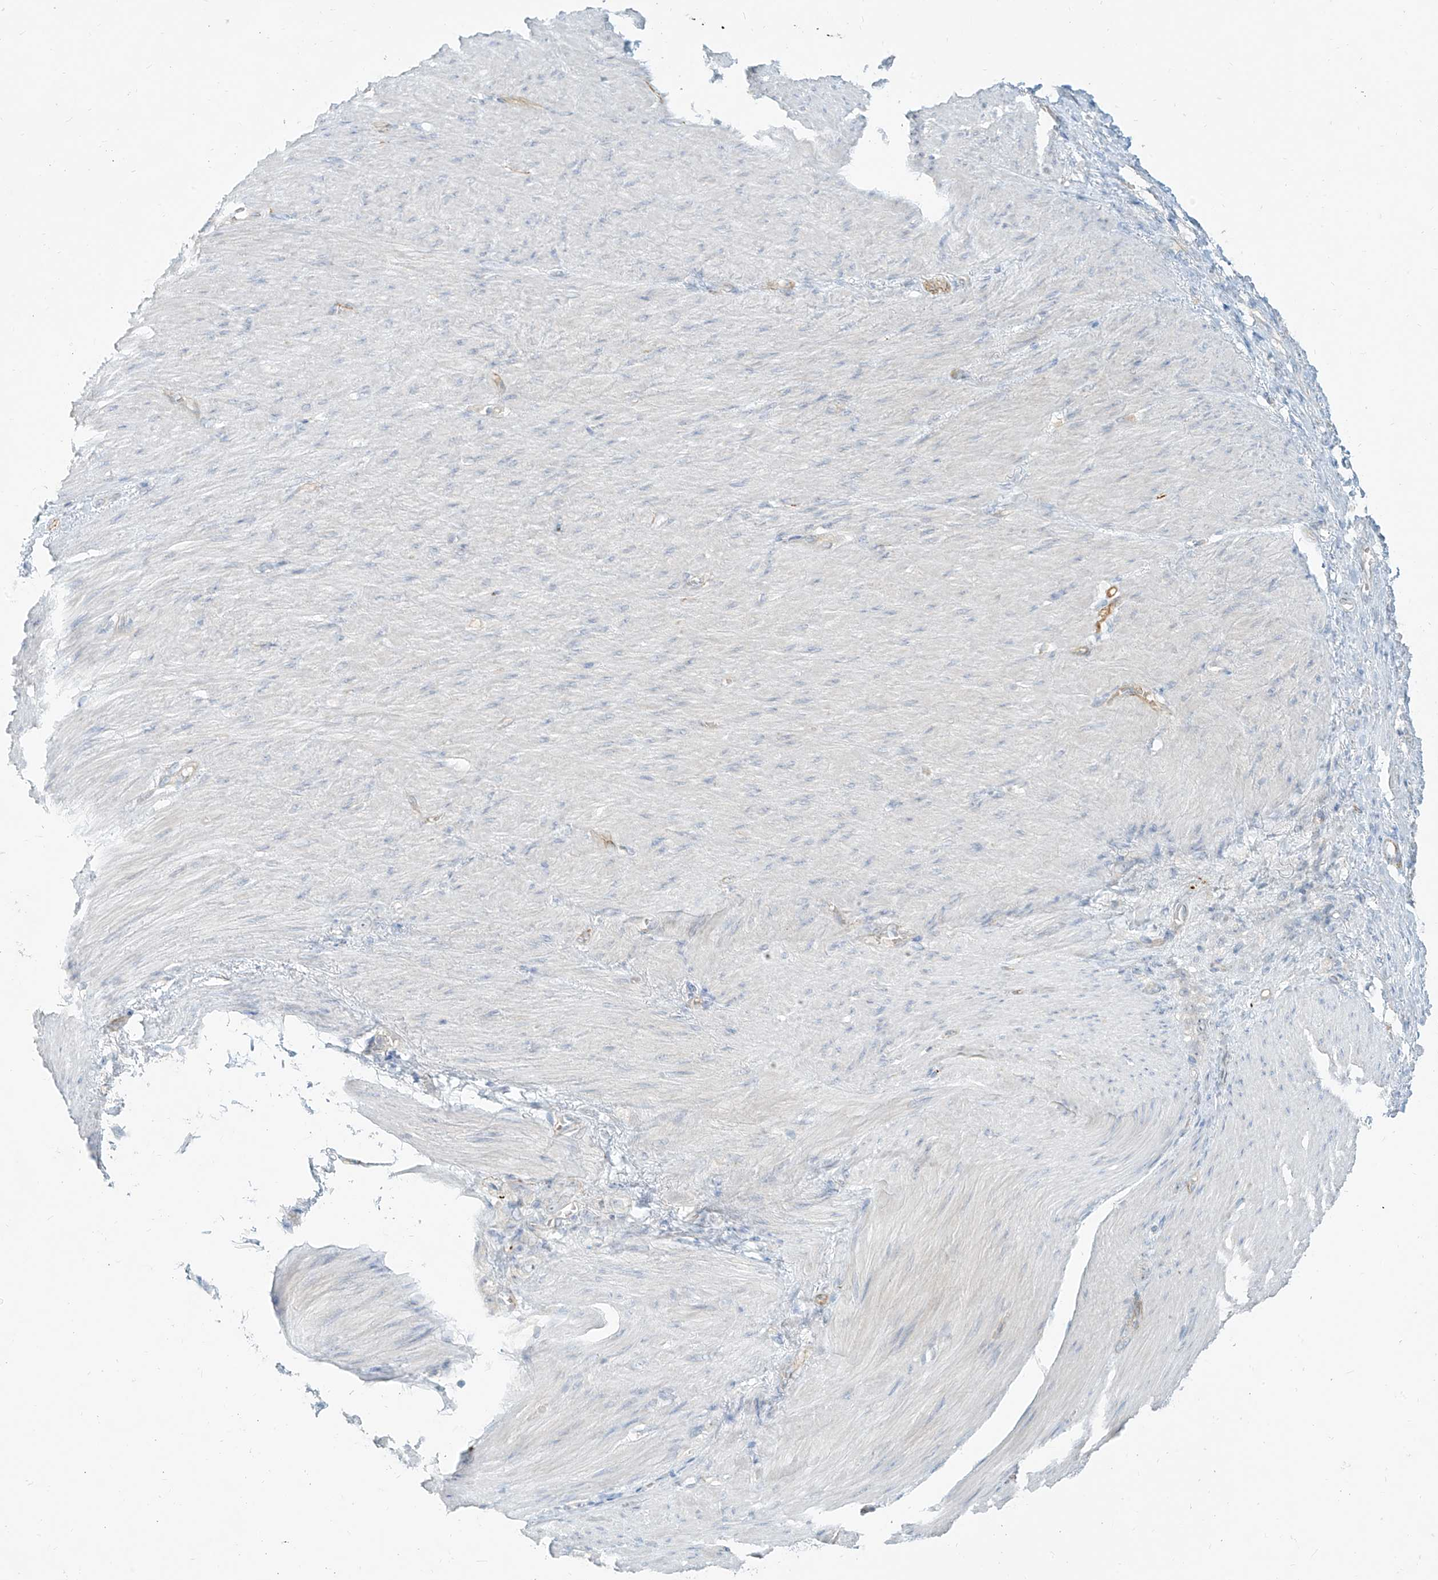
{"staining": {"intensity": "negative", "quantity": "none", "location": "none"}, "tissue": "stomach cancer", "cell_type": "Tumor cells", "image_type": "cancer", "snomed": [{"axis": "morphology", "description": "Normal tissue, NOS"}, {"axis": "morphology", "description": "Adenocarcinoma, NOS"}, {"axis": "topography", "description": "Stomach"}], "caption": "This is an IHC micrograph of human stomach cancer (adenocarcinoma). There is no expression in tumor cells.", "gene": "C2orf42", "patient": {"sex": "male", "age": 82}}